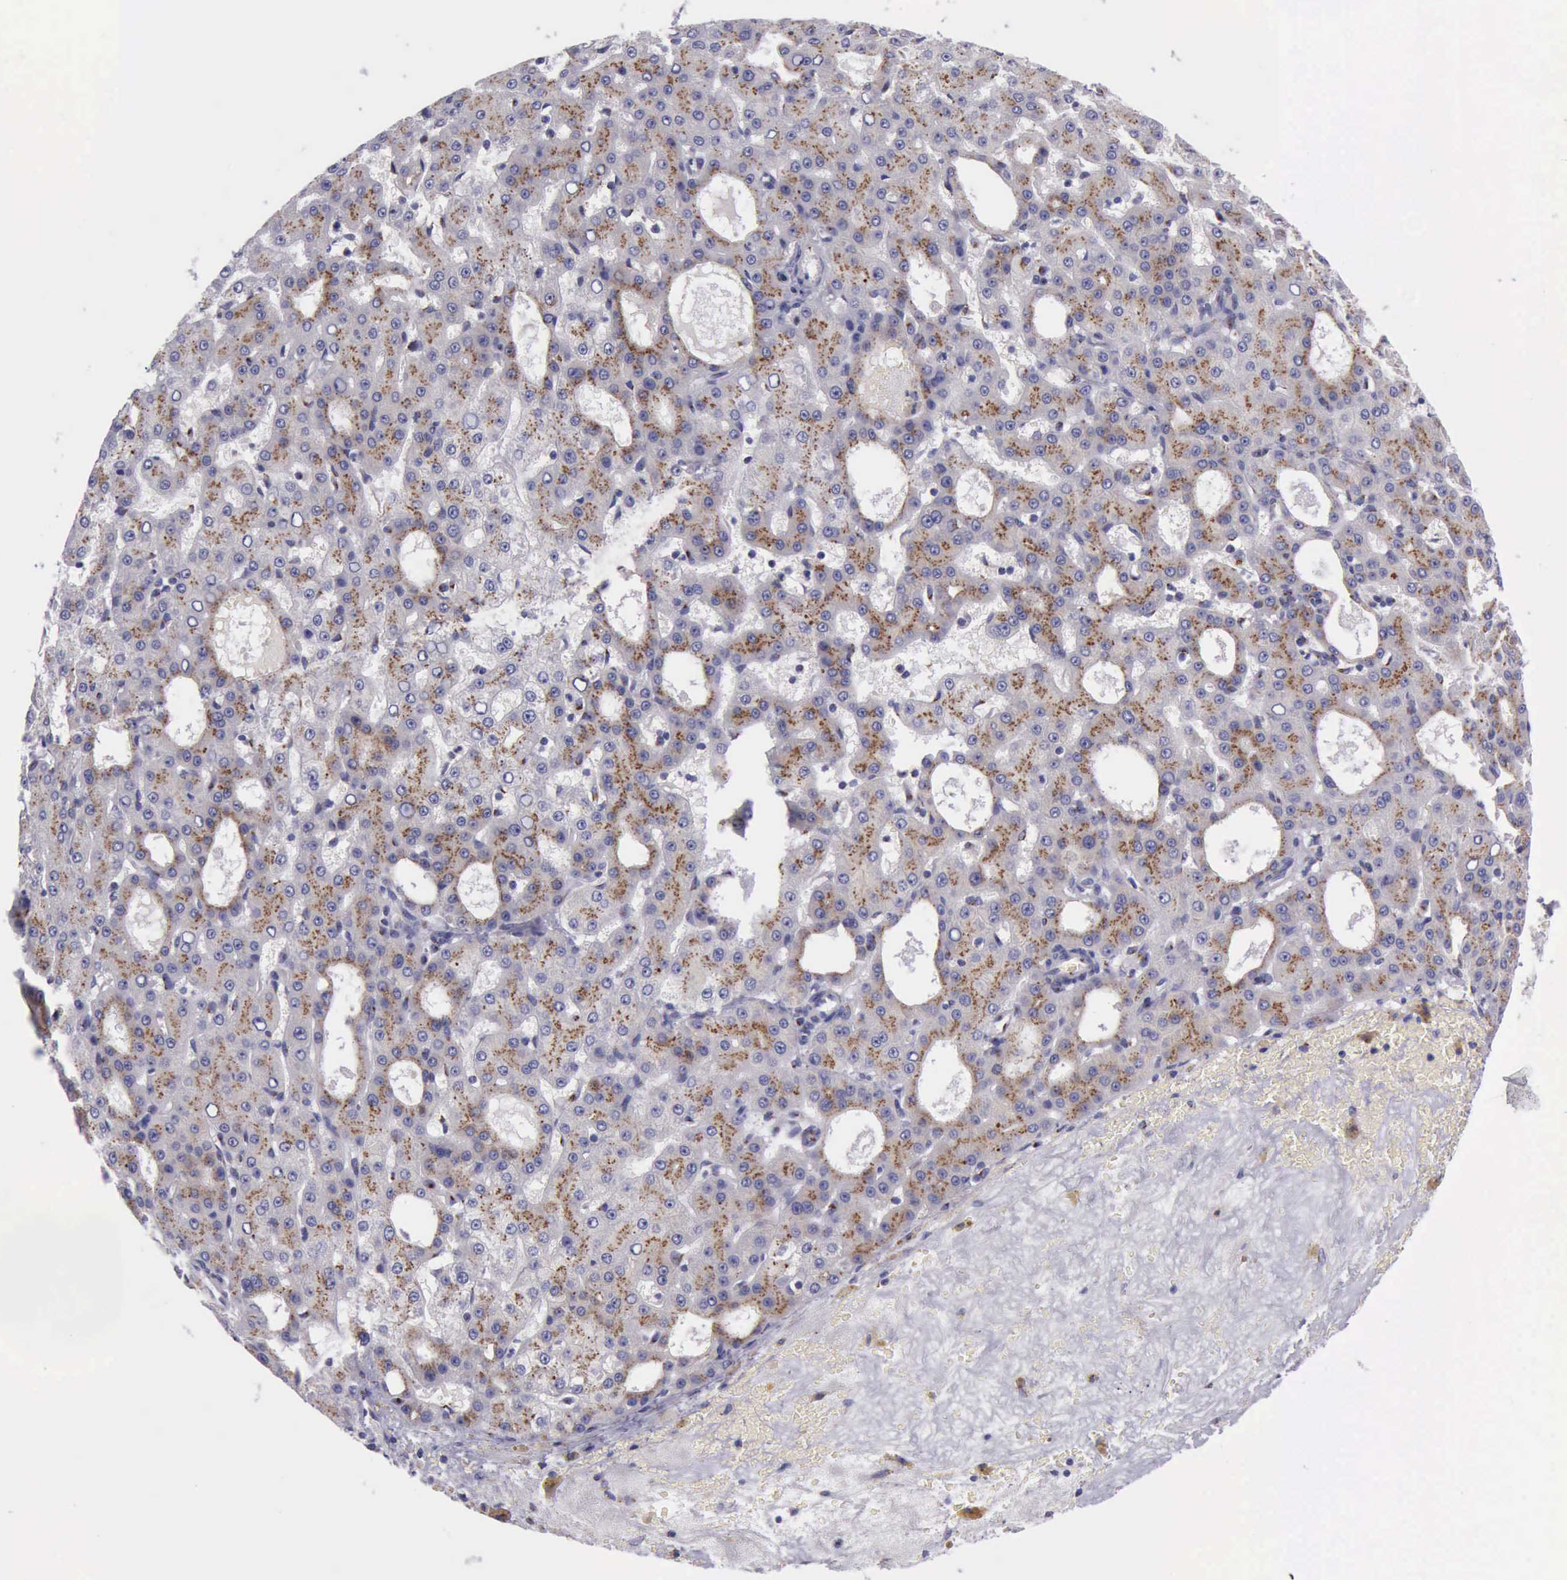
{"staining": {"intensity": "strong", "quantity": ">75%", "location": "cytoplasmic/membranous"}, "tissue": "liver cancer", "cell_type": "Tumor cells", "image_type": "cancer", "snomed": [{"axis": "morphology", "description": "Carcinoma, Hepatocellular, NOS"}, {"axis": "topography", "description": "Liver"}], "caption": "Brown immunohistochemical staining in human liver cancer (hepatocellular carcinoma) shows strong cytoplasmic/membranous expression in approximately >75% of tumor cells.", "gene": "GOLGA5", "patient": {"sex": "male", "age": 47}}